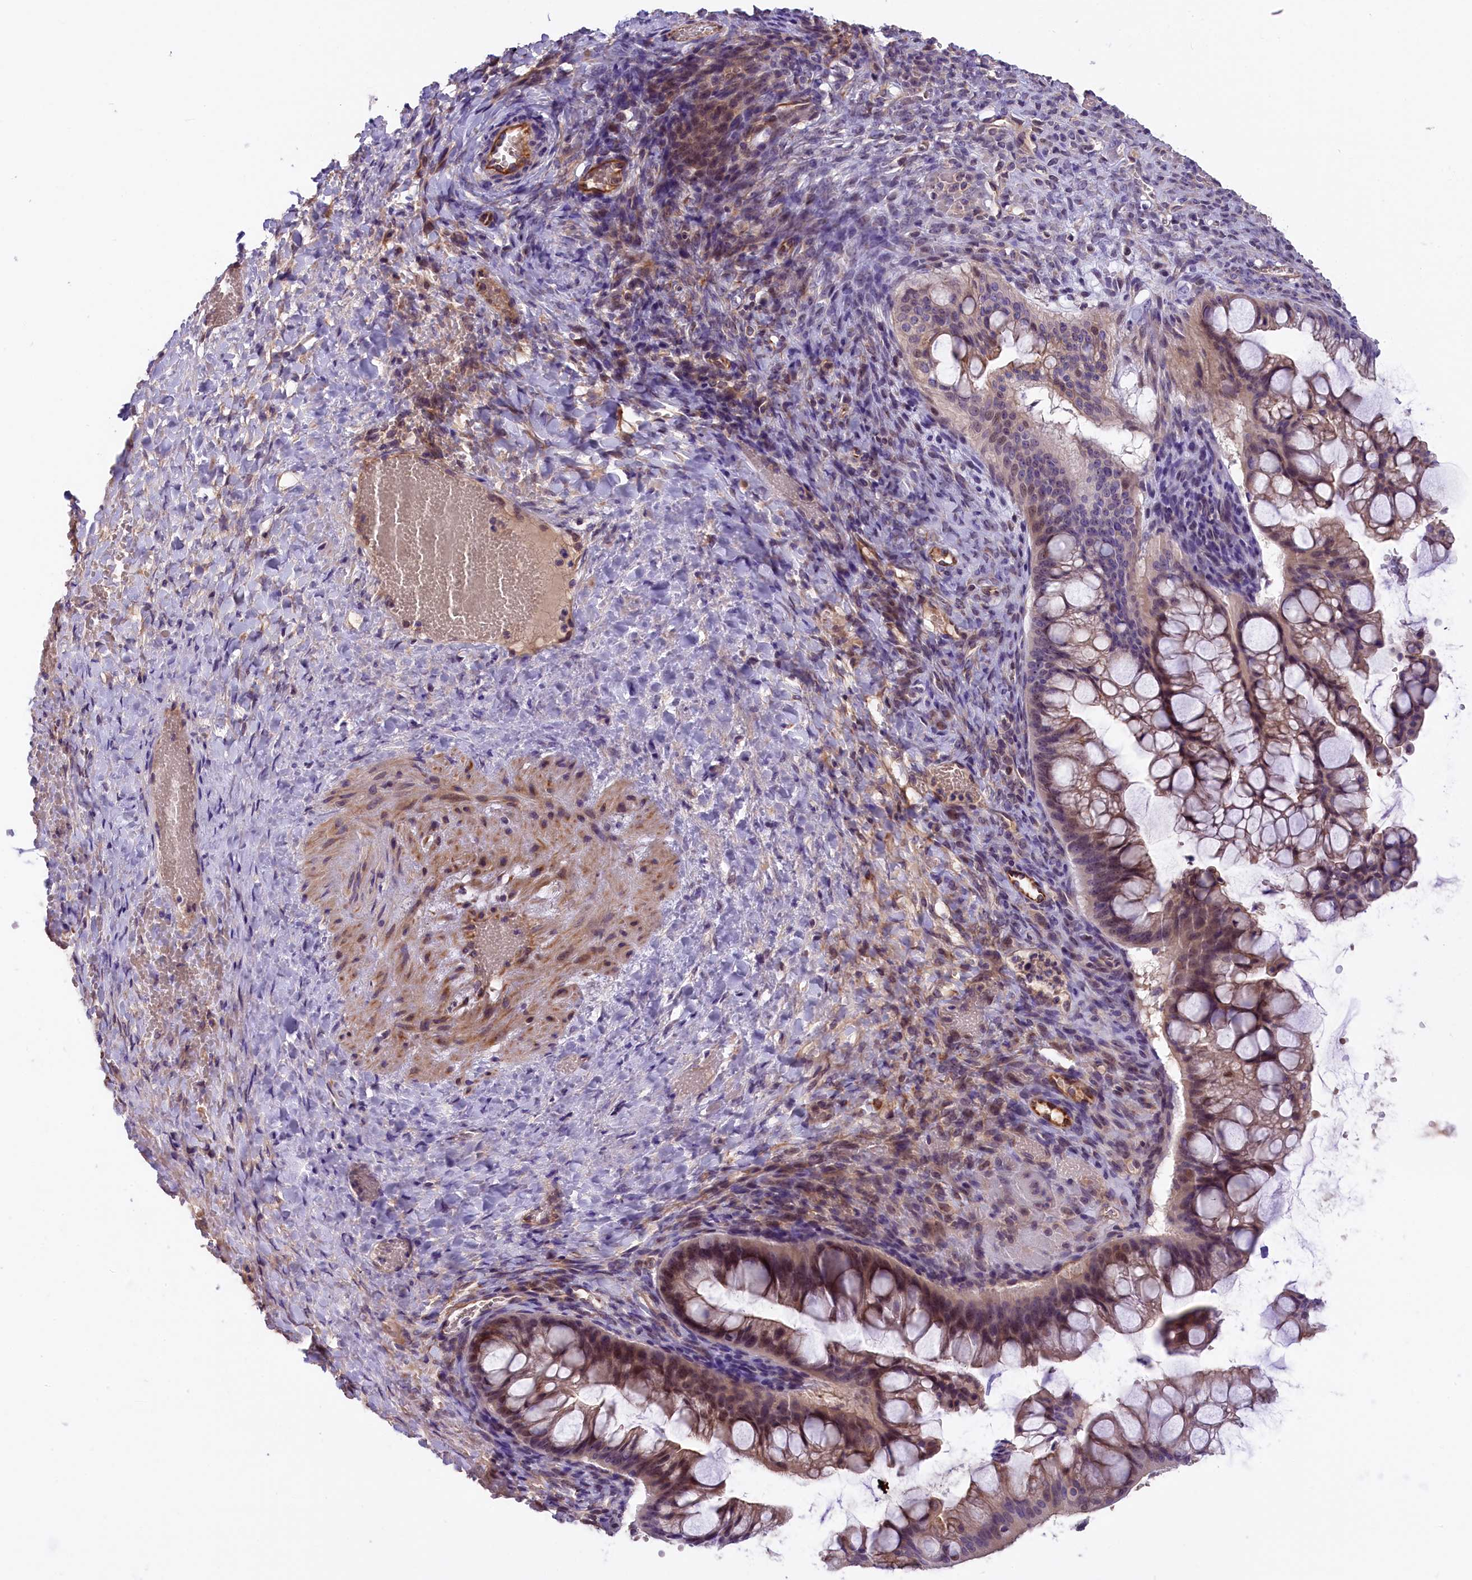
{"staining": {"intensity": "weak", "quantity": "25%-75%", "location": "cytoplasmic/membranous,nuclear"}, "tissue": "ovarian cancer", "cell_type": "Tumor cells", "image_type": "cancer", "snomed": [{"axis": "morphology", "description": "Cystadenocarcinoma, mucinous, NOS"}, {"axis": "topography", "description": "Ovary"}], "caption": "Immunohistochemistry (IHC) micrograph of neoplastic tissue: human mucinous cystadenocarcinoma (ovarian) stained using immunohistochemistry demonstrates low levels of weak protein expression localized specifically in the cytoplasmic/membranous and nuclear of tumor cells, appearing as a cytoplasmic/membranous and nuclear brown color.", "gene": "CCDC32", "patient": {"sex": "female", "age": 73}}